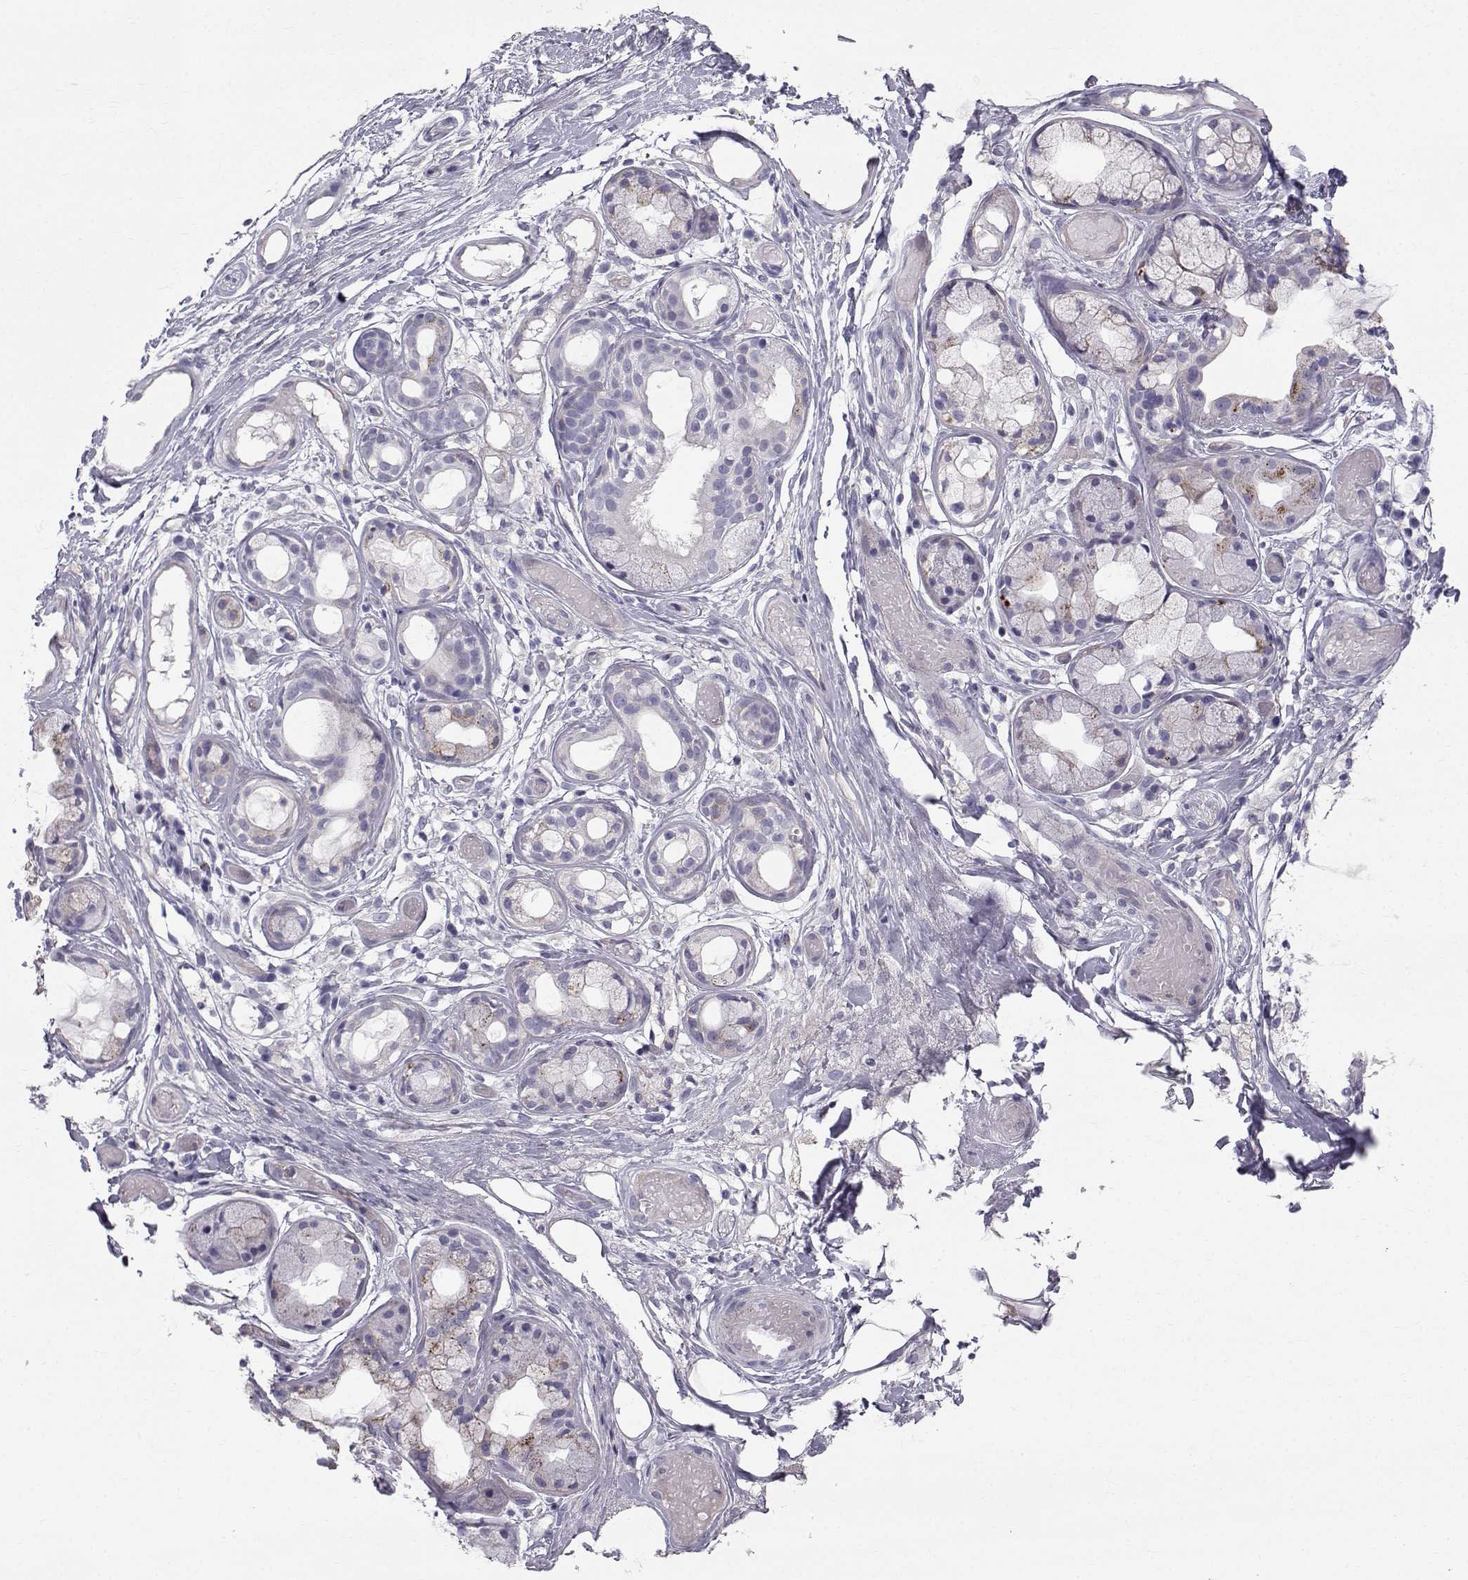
{"staining": {"intensity": "negative", "quantity": "none", "location": "none"}, "tissue": "adipose tissue", "cell_type": "Adipocytes", "image_type": "normal", "snomed": [{"axis": "morphology", "description": "Normal tissue, NOS"}, {"axis": "topography", "description": "Cartilage tissue"}], "caption": "Immunohistochemical staining of unremarkable human adipose tissue displays no significant positivity in adipocytes. (DAB immunohistochemistry visualized using brightfield microscopy, high magnification).", "gene": "CALCR", "patient": {"sex": "male", "age": 62}}